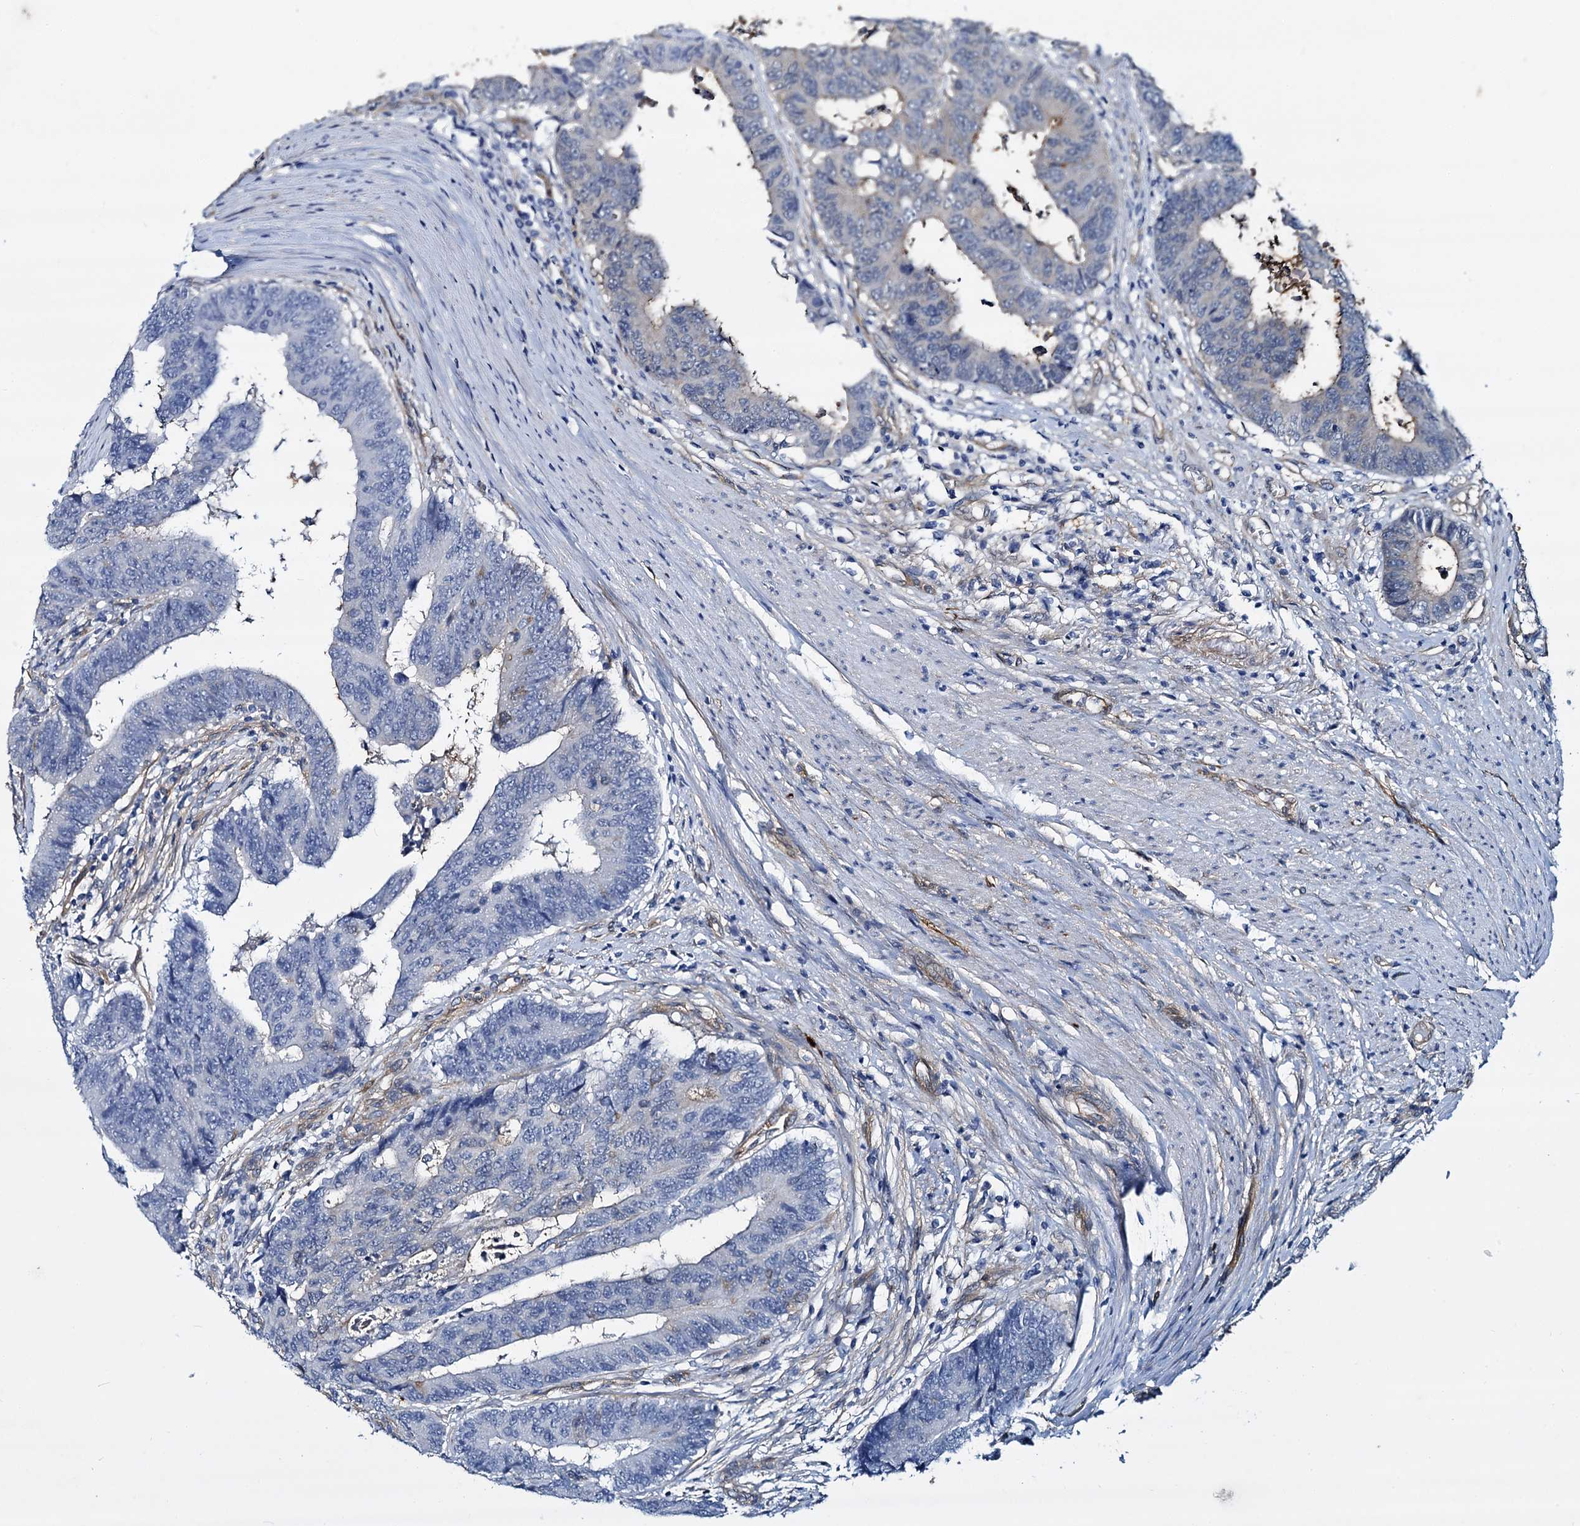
{"staining": {"intensity": "negative", "quantity": "none", "location": "none"}, "tissue": "colorectal cancer", "cell_type": "Tumor cells", "image_type": "cancer", "snomed": [{"axis": "morphology", "description": "Adenocarcinoma, NOS"}, {"axis": "topography", "description": "Rectum"}], "caption": "An image of human colorectal adenocarcinoma is negative for staining in tumor cells.", "gene": "STXBP1", "patient": {"sex": "male", "age": 84}}